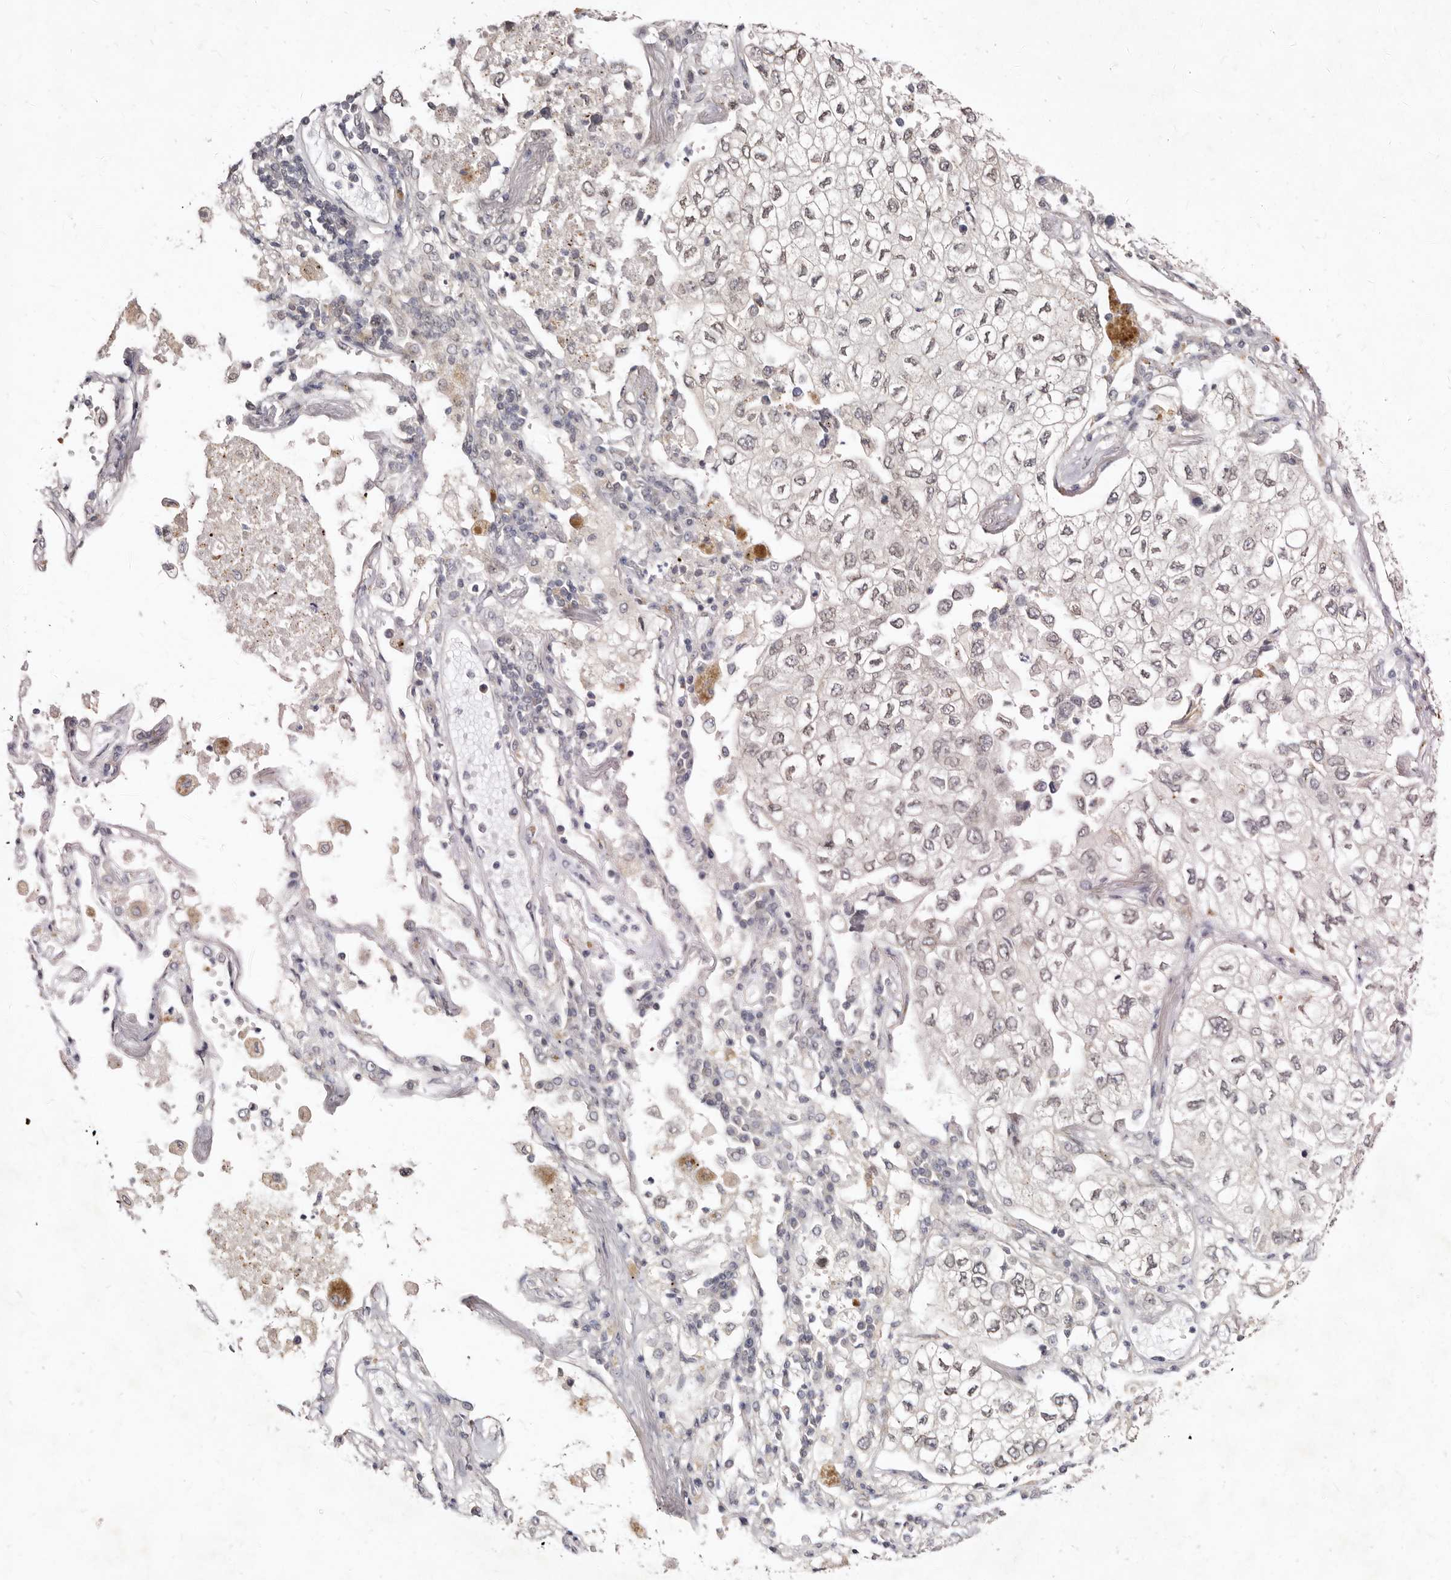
{"staining": {"intensity": "weak", "quantity": "<25%", "location": "nuclear"}, "tissue": "lung cancer", "cell_type": "Tumor cells", "image_type": "cancer", "snomed": [{"axis": "morphology", "description": "Adenocarcinoma, NOS"}, {"axis": "topography", "description": "Lung"}], "caption": "Lung adenocarcinoma was stained to show a protein in brown. There is no significant positivity in tumor cells.", "gene": "LCORL", "patient": {"sex": "male", "age": 63}}